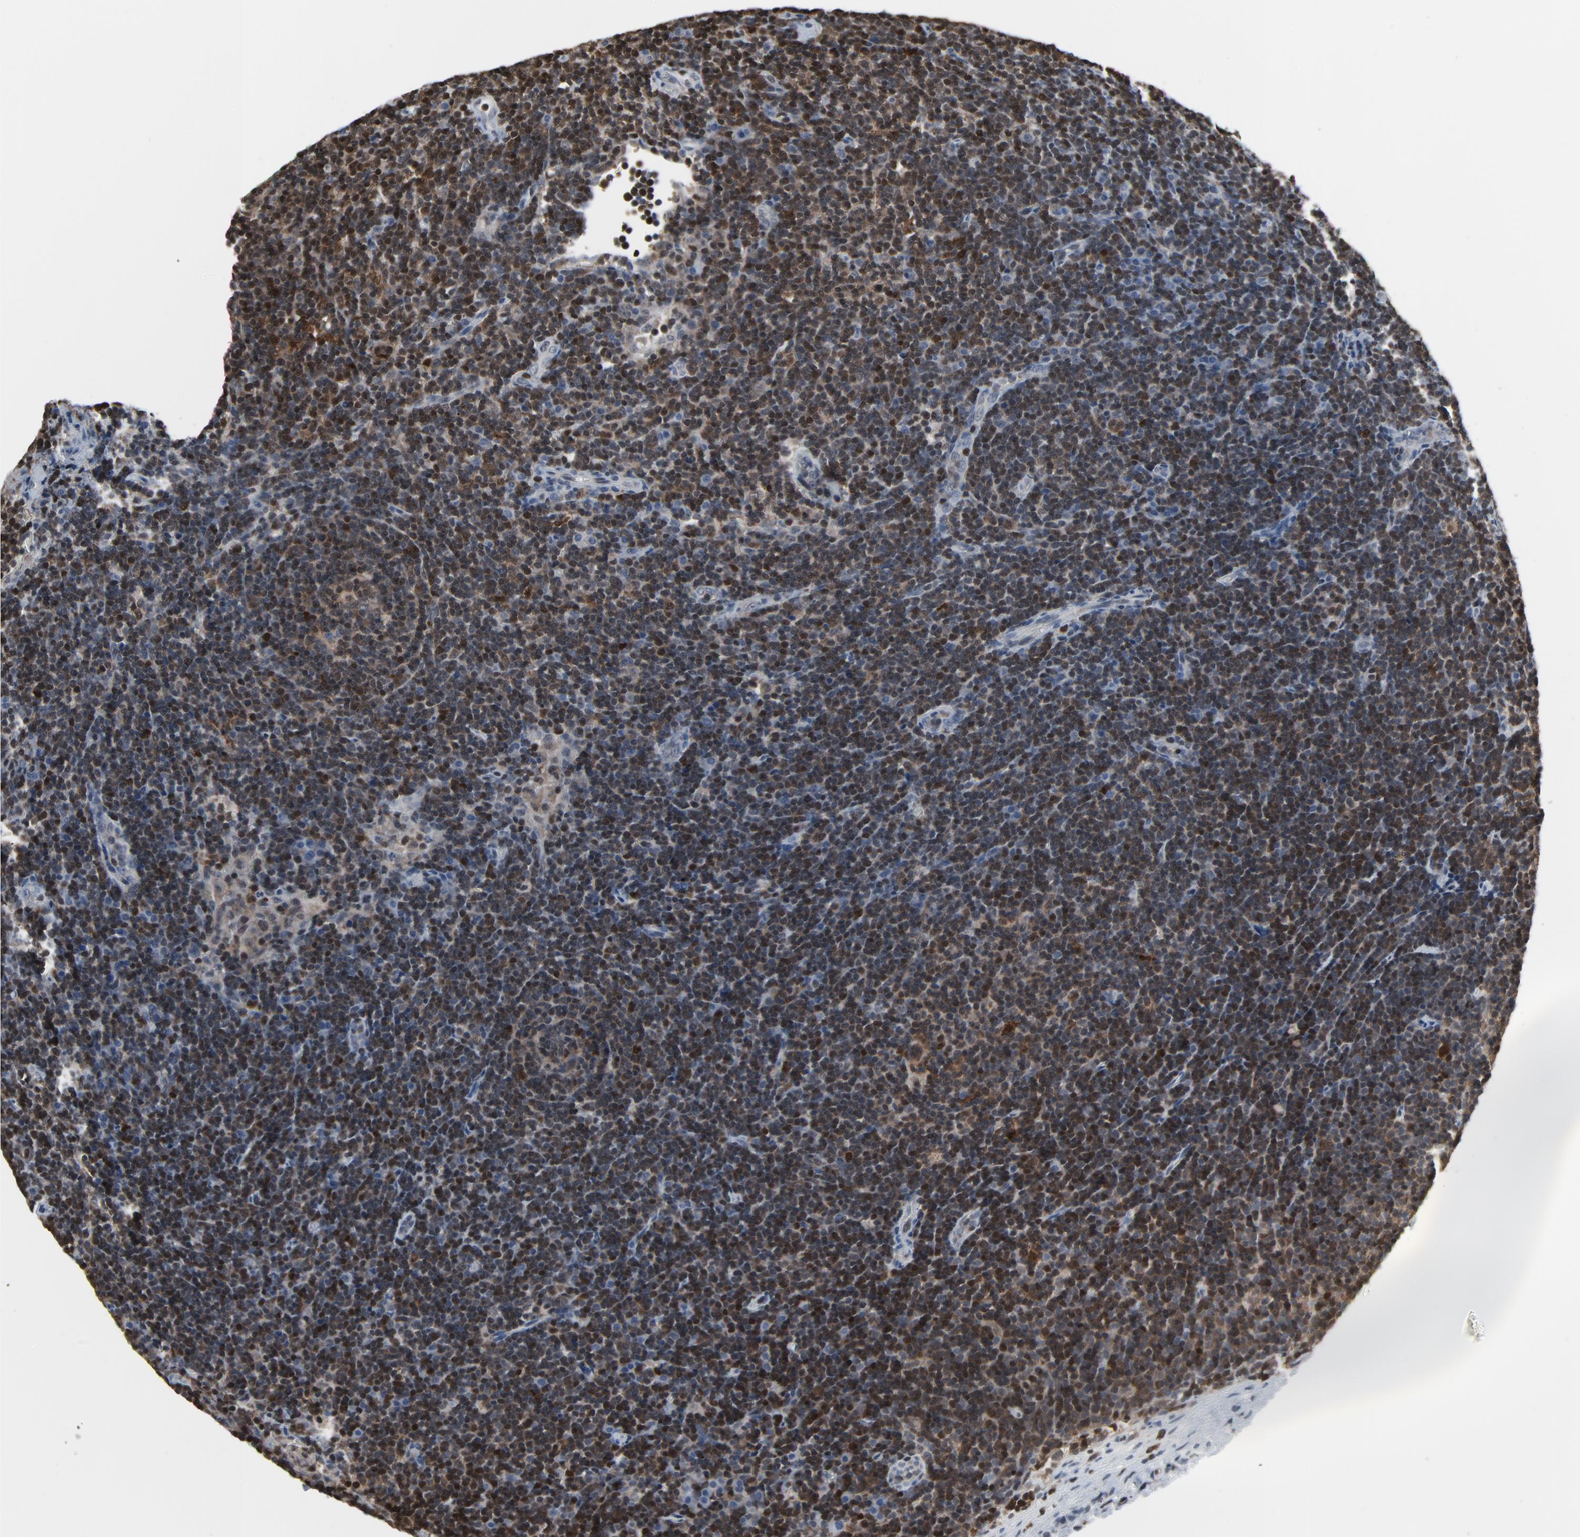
{"staining": {"intensity": "strong", "quantity": ">75%", "location": "cytoplasmic/membranous,nuclear"}, "tissue": "lymphoma", "cell_type": "Tumor cells", "image_type": "cancer", "snomed": [{"axis": "morphology", "description": "Malignant lymphoma, non-Hodgkin's type, Low grade"}, {"axis": "topography", "description": "Lymph node"}], "caption": "Immunohistochemistry of low-grade malignant lymphoma, non-Hodgkin's type demonstrates high levels of strong cytoplasmic/membranous and nuclear staining in approximately >75% of tumor cells.", "gene": "STAT5A", "patient": {"sex": "male", "age": 70}}